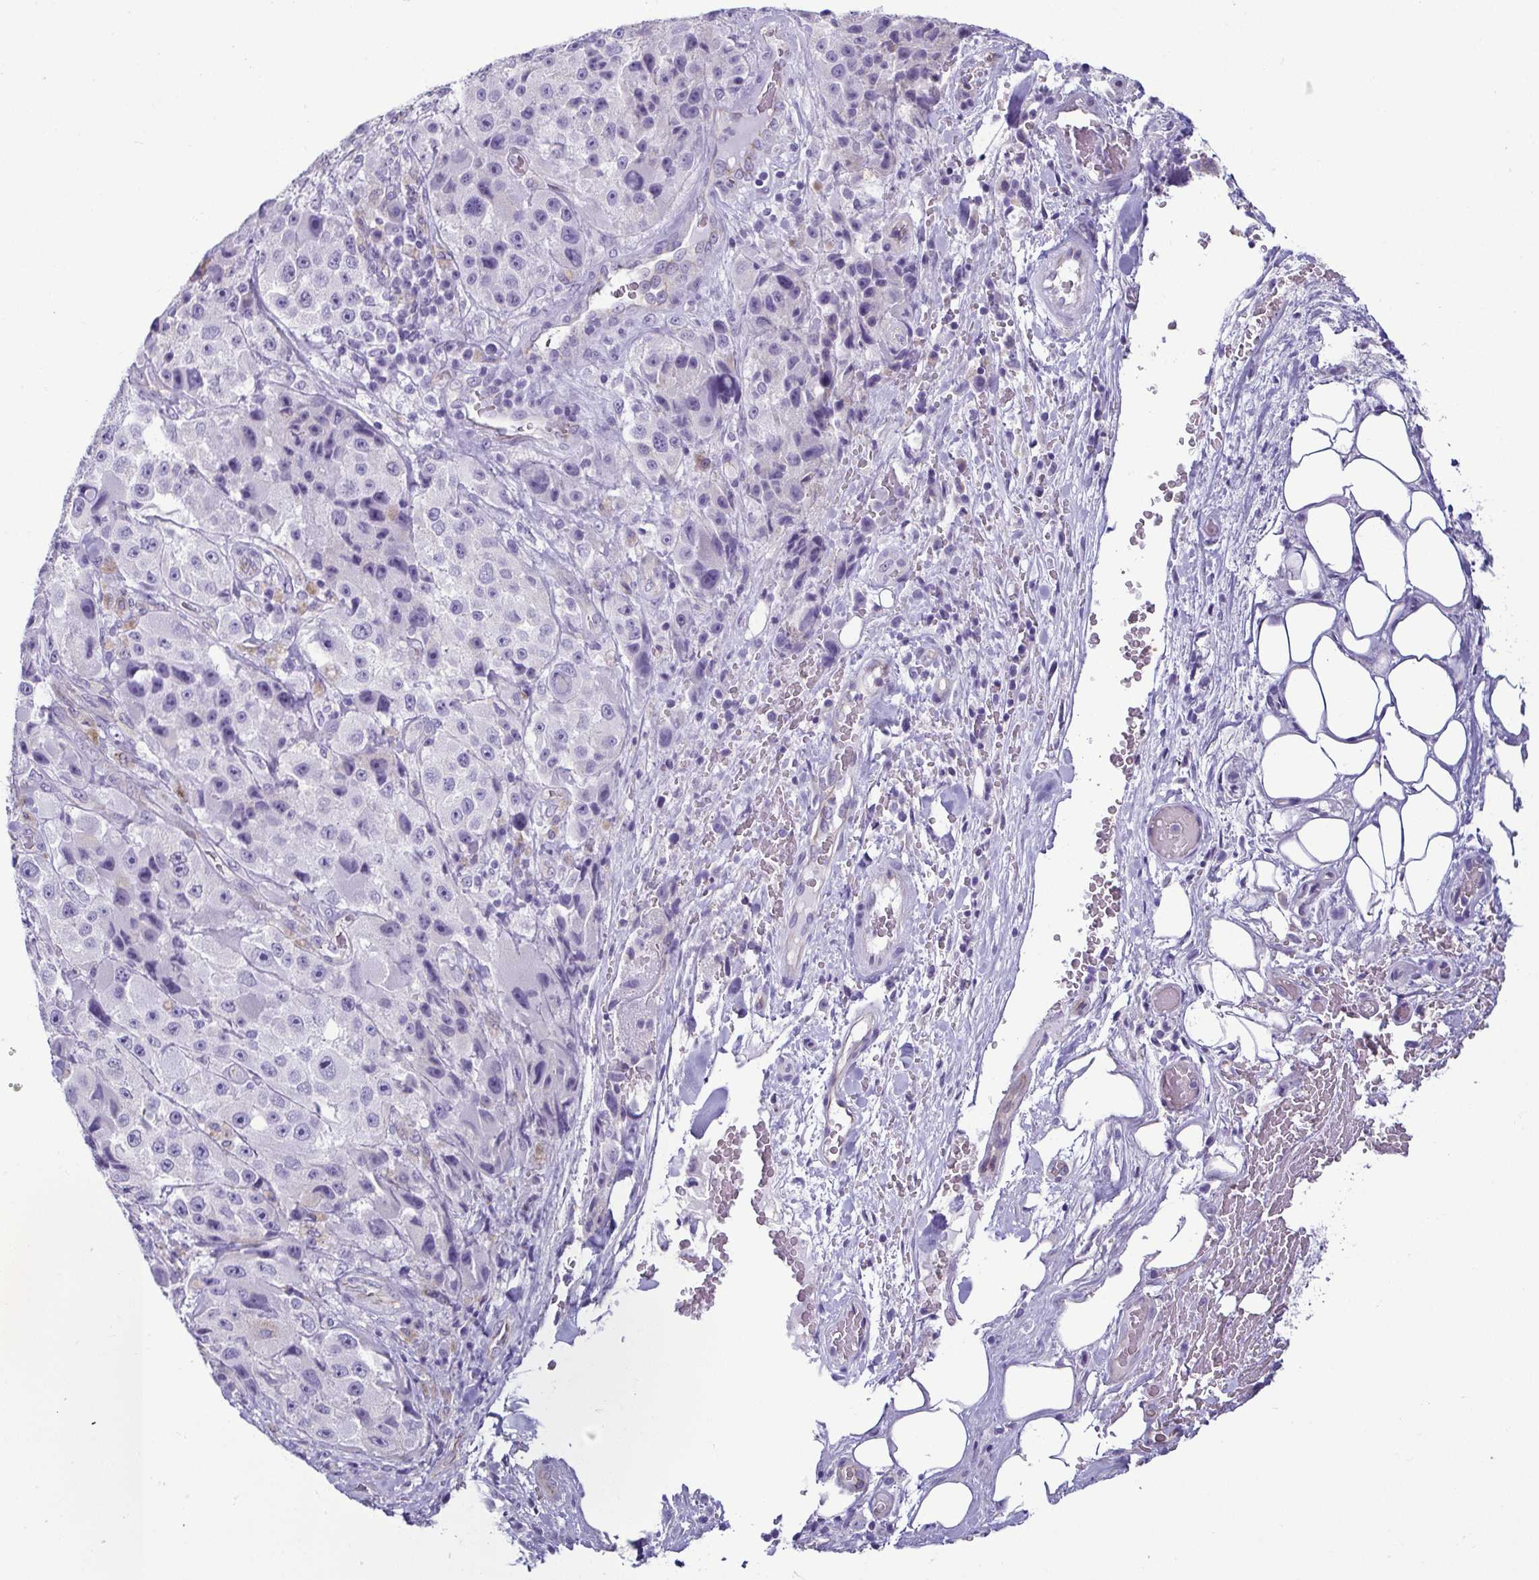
{"staining": {"intensity": "negative", "quantity": "none", "location": "none"}, "tissue": "melanoma", "cell_type": "Tumor cells", "image_type": "cancer", "snomed": [{"axis": "morphology", "description": "Malignant melanoma, Metastatic site"}, {"axis": "topography", "description": "Lymph node"}], "caption": "A high-resolution micrograph shows IHC staining of malignant melanoma (metastatic site), which exhibits no significant expression in tumor cells.", "gene": "CASP14", "patient": {"sex": "male", "age": 62}}